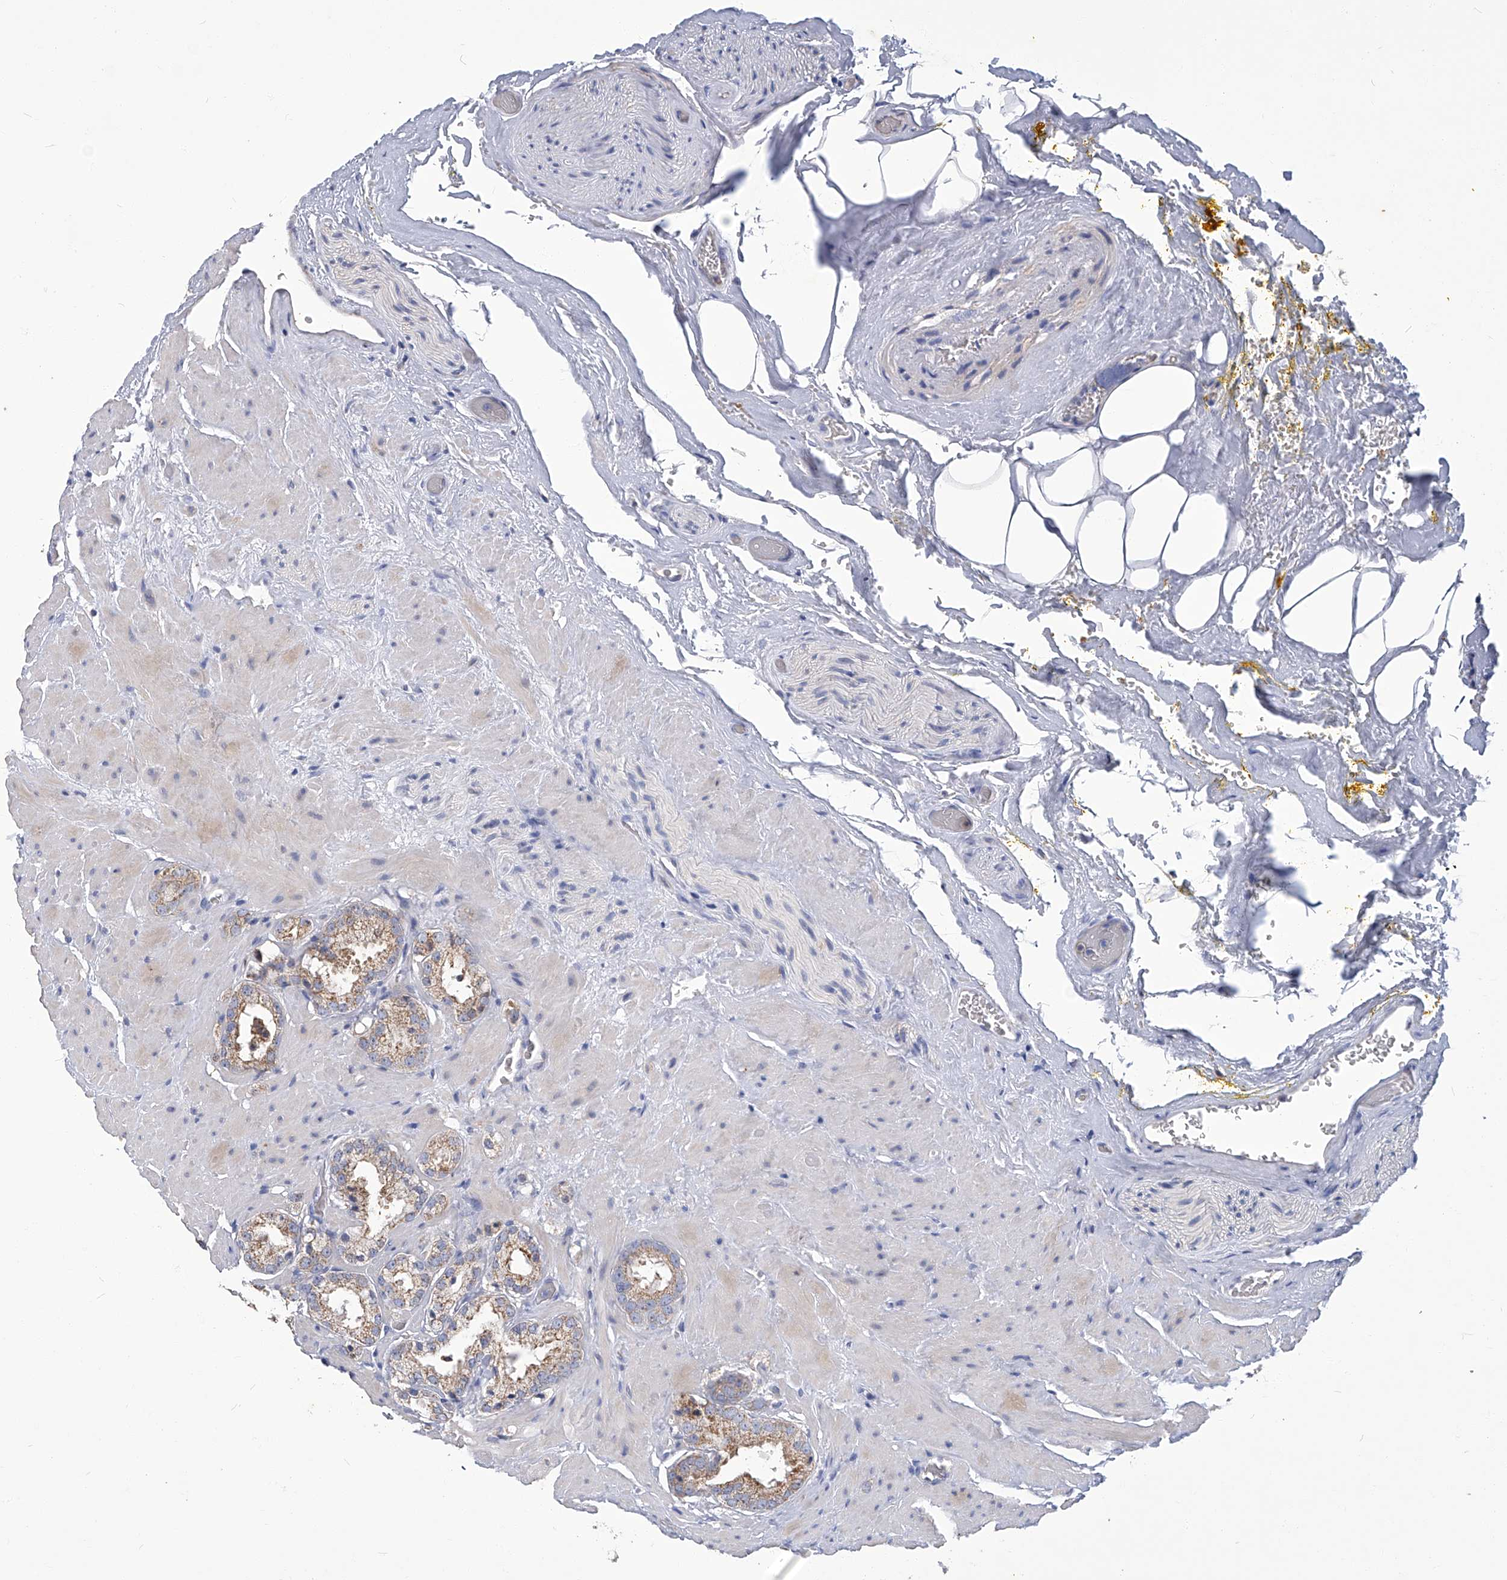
{"staining": {"intensity": "weak", "quantity": ">75%", "location": "cytoplasmic/membranous"}, "tissue": "prostate cancer", "cell_type": "Tumor cells", "image_type": "cancer", "snomed": [{"axis": "morphology", "description": "Adenocarcinoma, High grade"}, {"axis": "topography", "description": "Prostate"}], "caption": "Prostate cancer stained with DAB (3,3'-diaminobenzidine) IHC exhibits low levels of weak cytoplasmic/membranous positivity in approximately >75% of tumor cells.", "gene": "TGFBR1", "patient": {"sex": "male", "age": 64}}